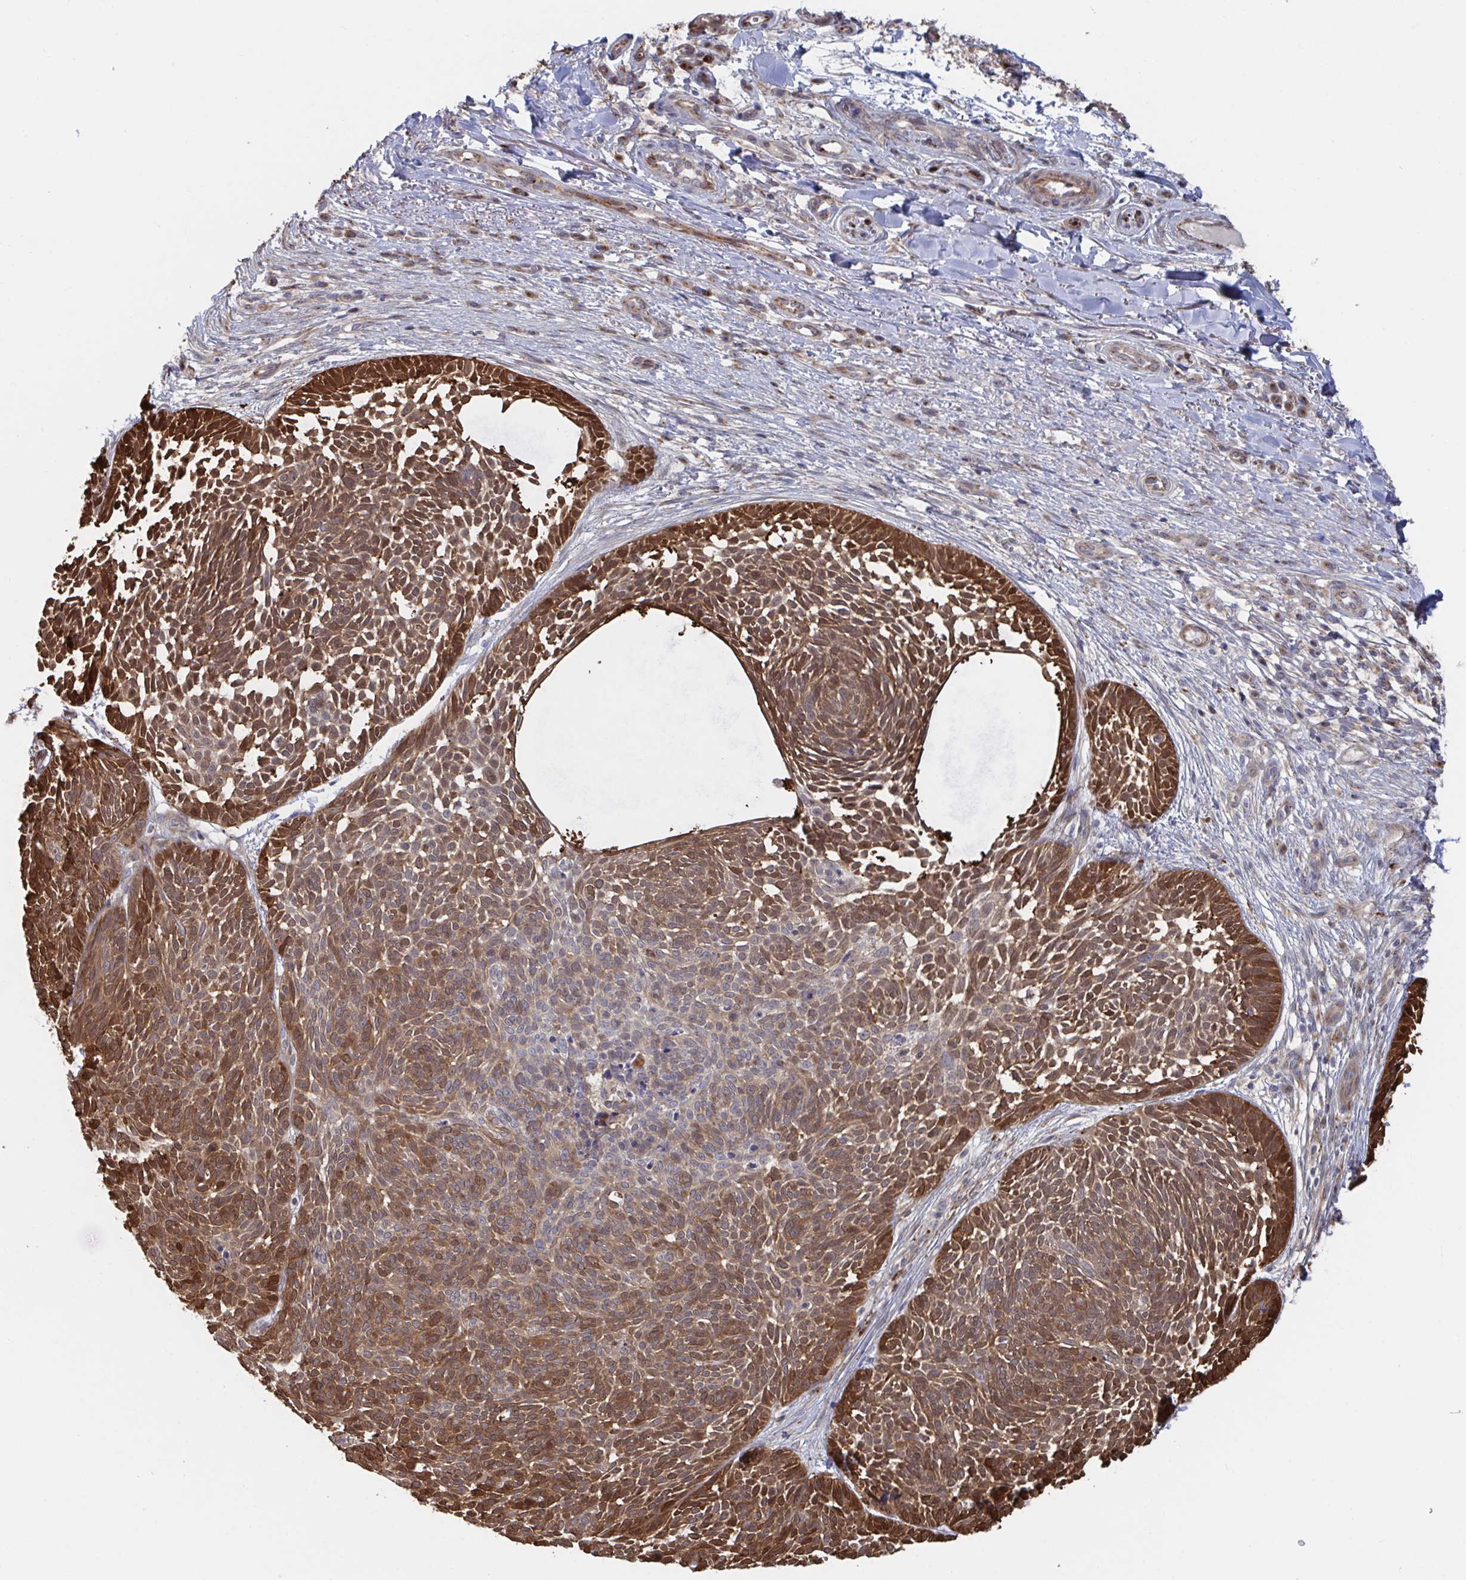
{"staining": {"intensity": "strong", "quantity": ">75%", "location": "cytoplasmic/membranous"}, "tissue": "skin cancer", "cell_type": "Tumor cells", "image_type": "cancer", "snomed": [{"axis": "morphology", "description": "Basal cell carcinoma"}, {"axis": "topography", "description": "Skin"}, {"axis": "topography", "description": "Skin of trunk"}], "caption": "Immunohistochemical staining of human skin cancer exhibits strong cytoplasmic/membranous protein expression in about >75% of tumor cells.", "gene": "FJX1", "patient": {"sex": "male", "age": 74}}